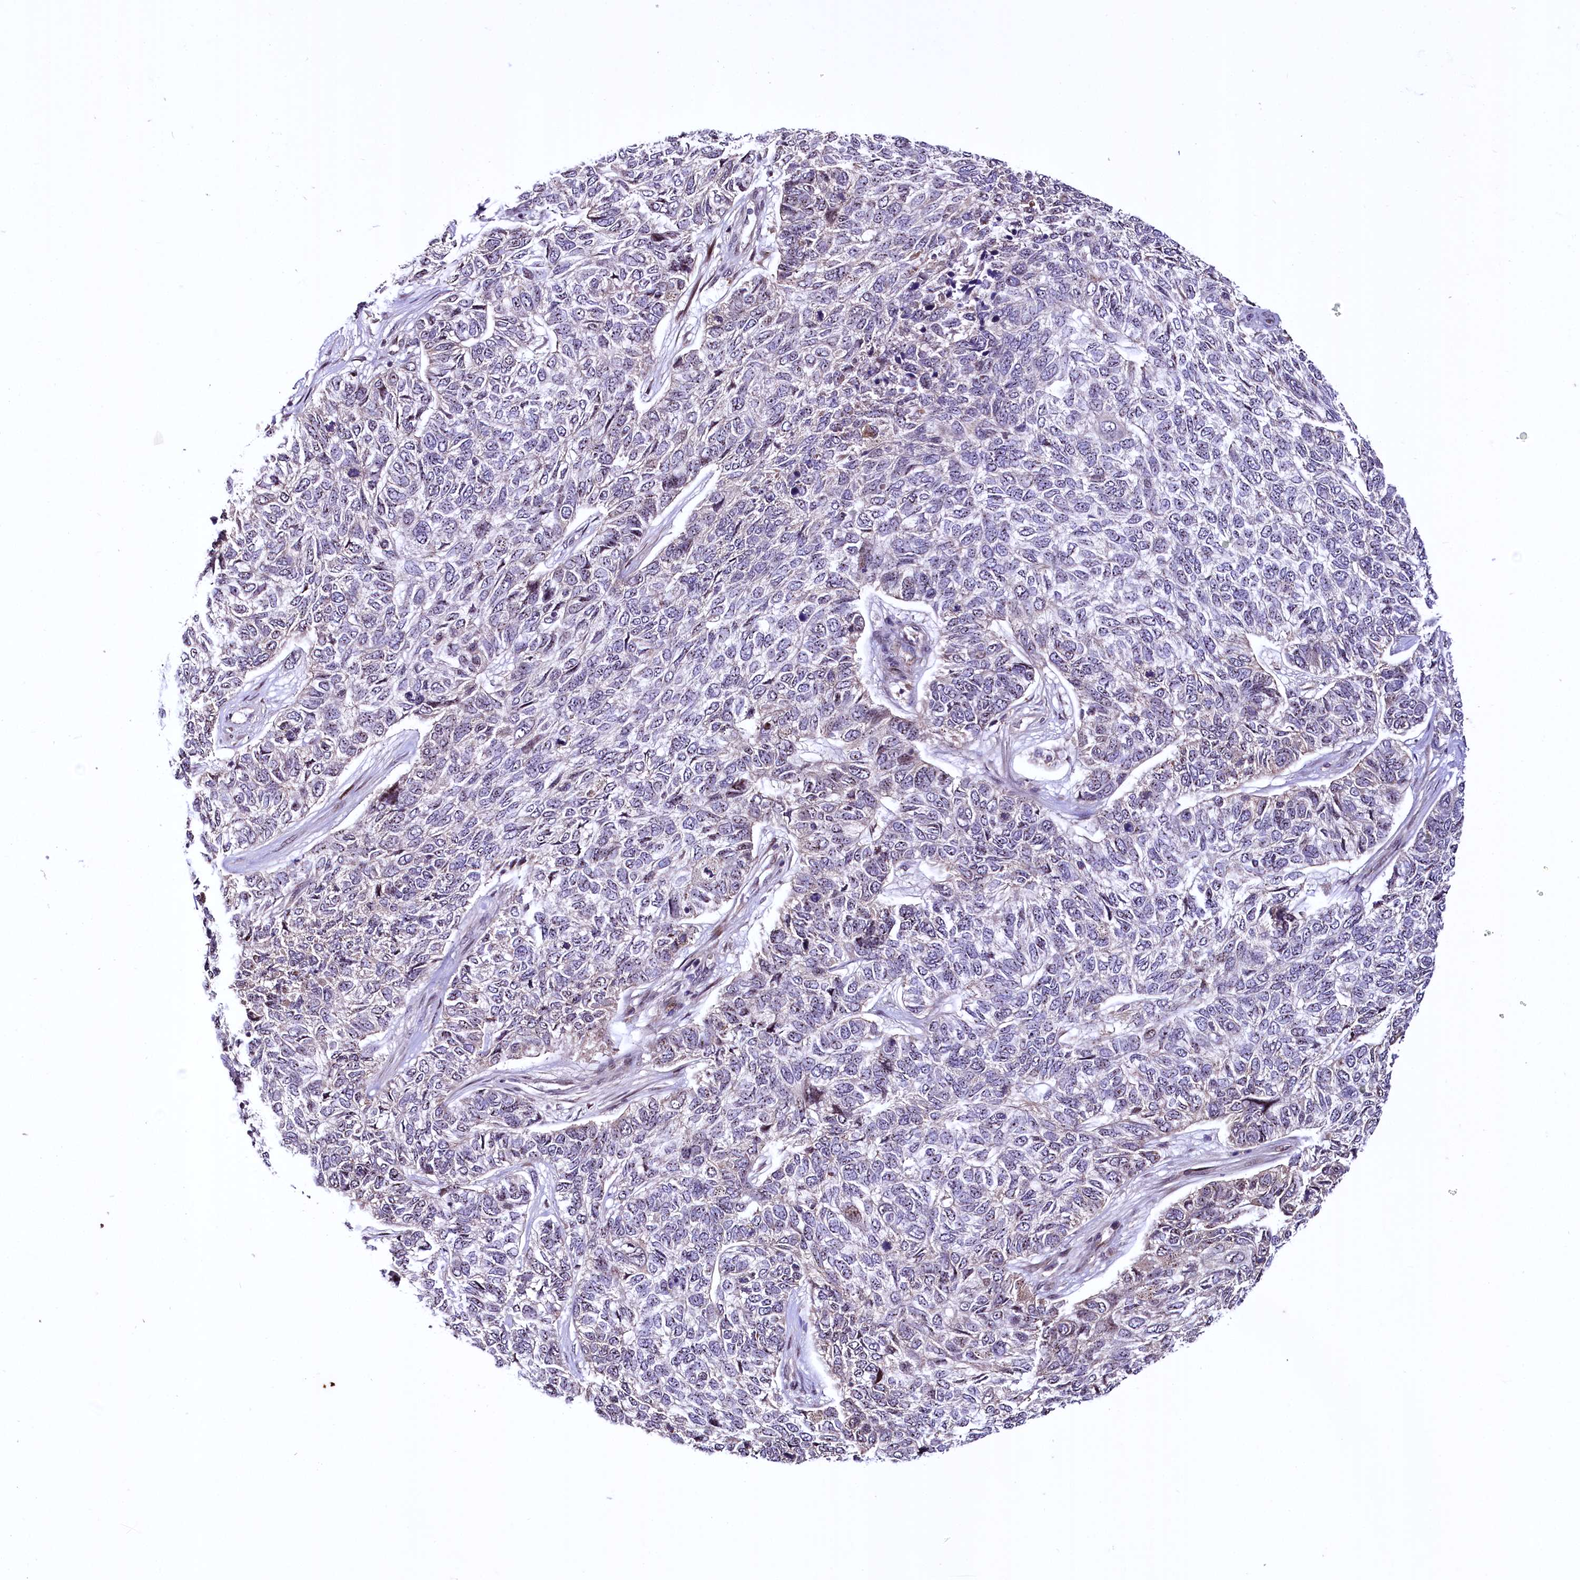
{"staining": {"intensity": "negative", "quantity": "none", "location": "none"}, "tissue": "skin cancer", "cell_type": "Tumor cells", "image_type": "cancer", "snomed": [{"axis": "morphology", "description": "Basal cell carcinoma"}, {"axis": "topography", "description": "Skin"}], "caption": "Skin basal cell carcinoma stained for a protein using immunohistochemistry shows no positivity tumor cells.", "gene": "N4BP2L1", "patient": {"sex": "female", "age": 65}}